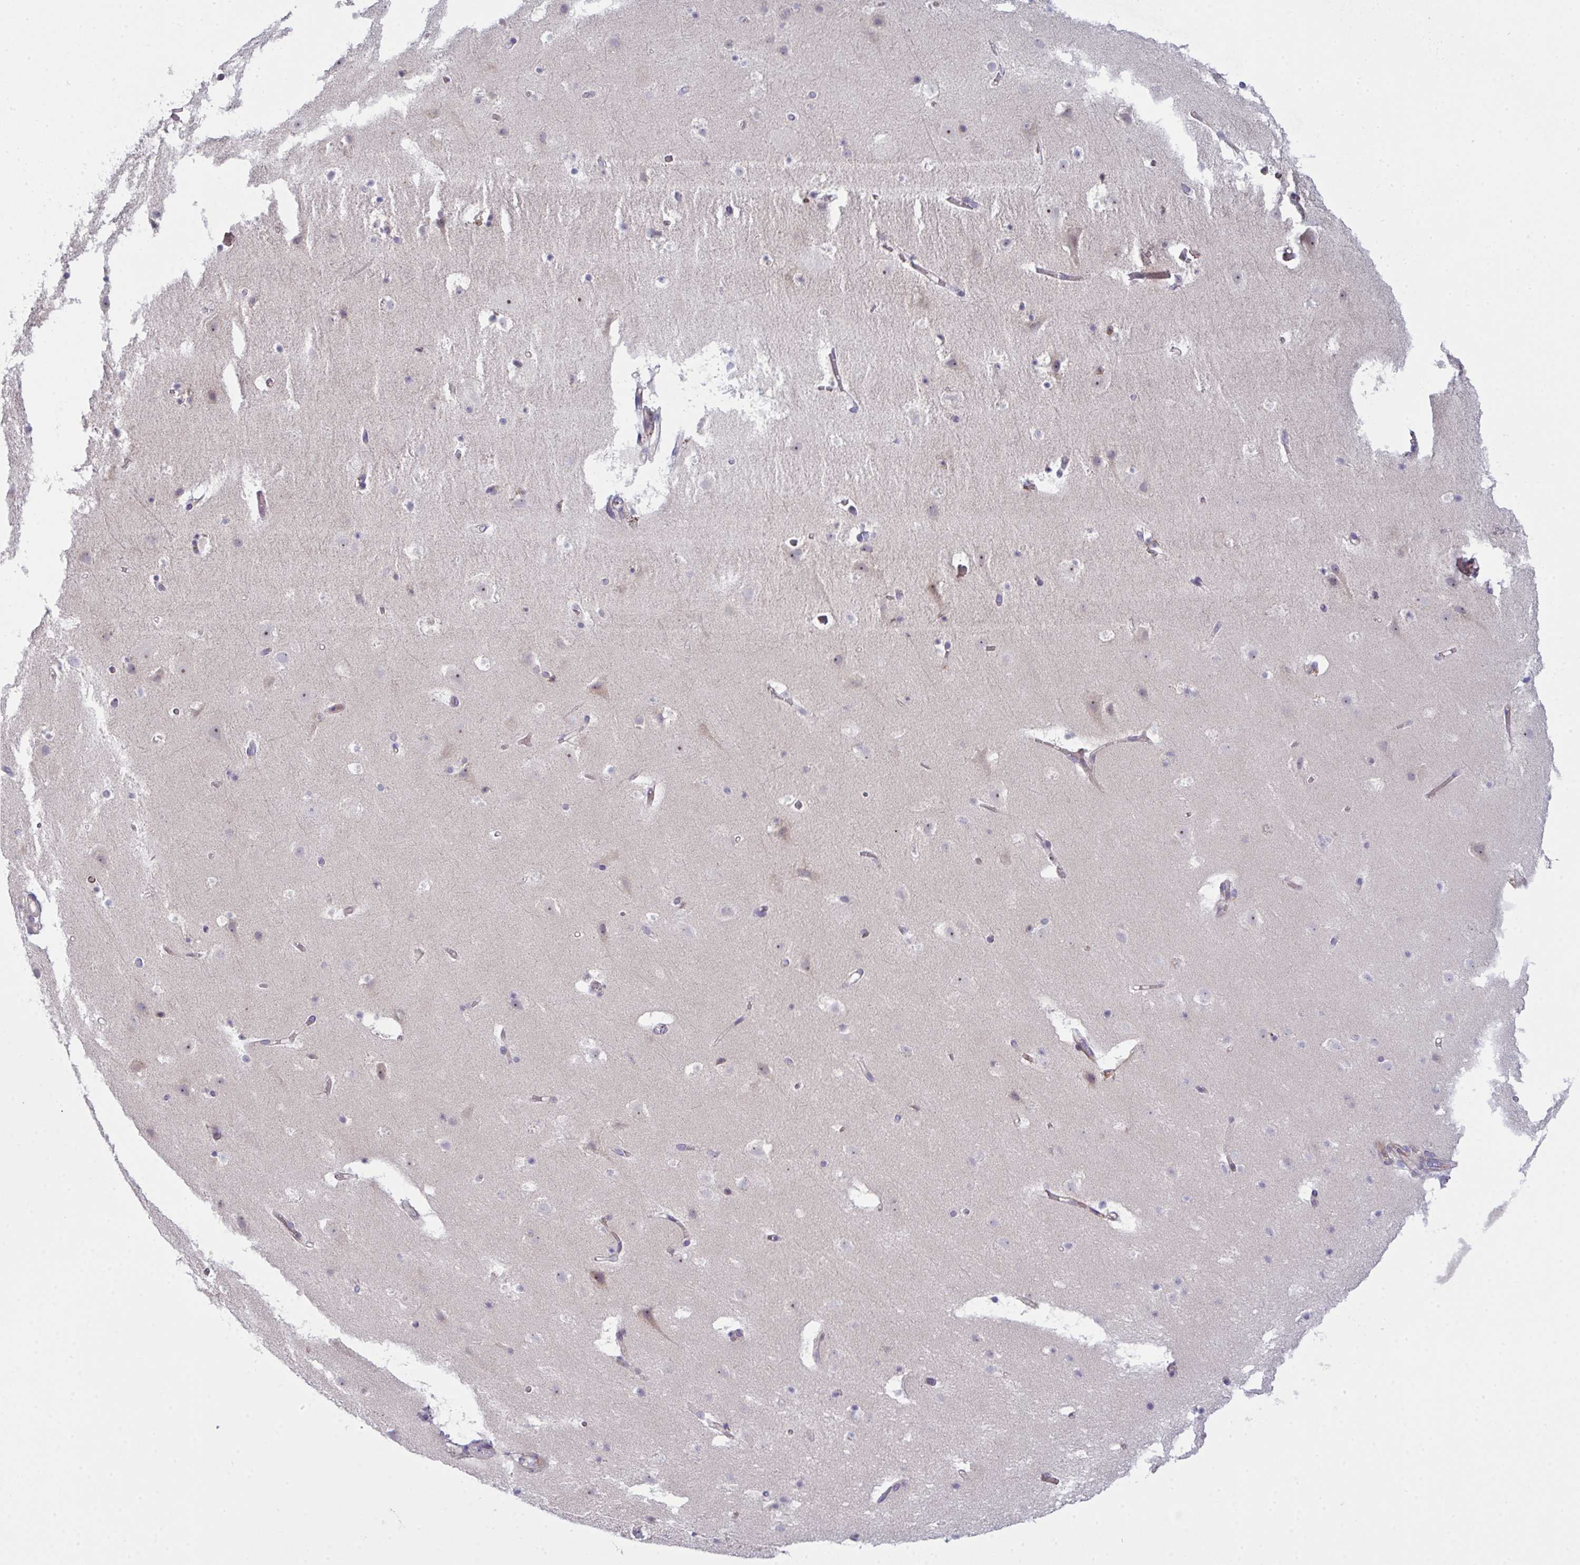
{"staining": {"intensity": "negative", "quantity": "none", "location": "none"}, "tissue": "cerebral cortex", "cell_type": "Endothelial cells", "image_type": "normal", "snomed": [{"axis": "morphology", "description": "Normal tissue, NOS"}, {"axis": "topography", "description": "Cerebral cortex"}], "caption": "The immunohistochemistry (IHC) photomicrograph has no significant staining in endothelial cells of cerebral cortex.", "gene": "CD80", "patient": {"sex": "female", "age": 42}}